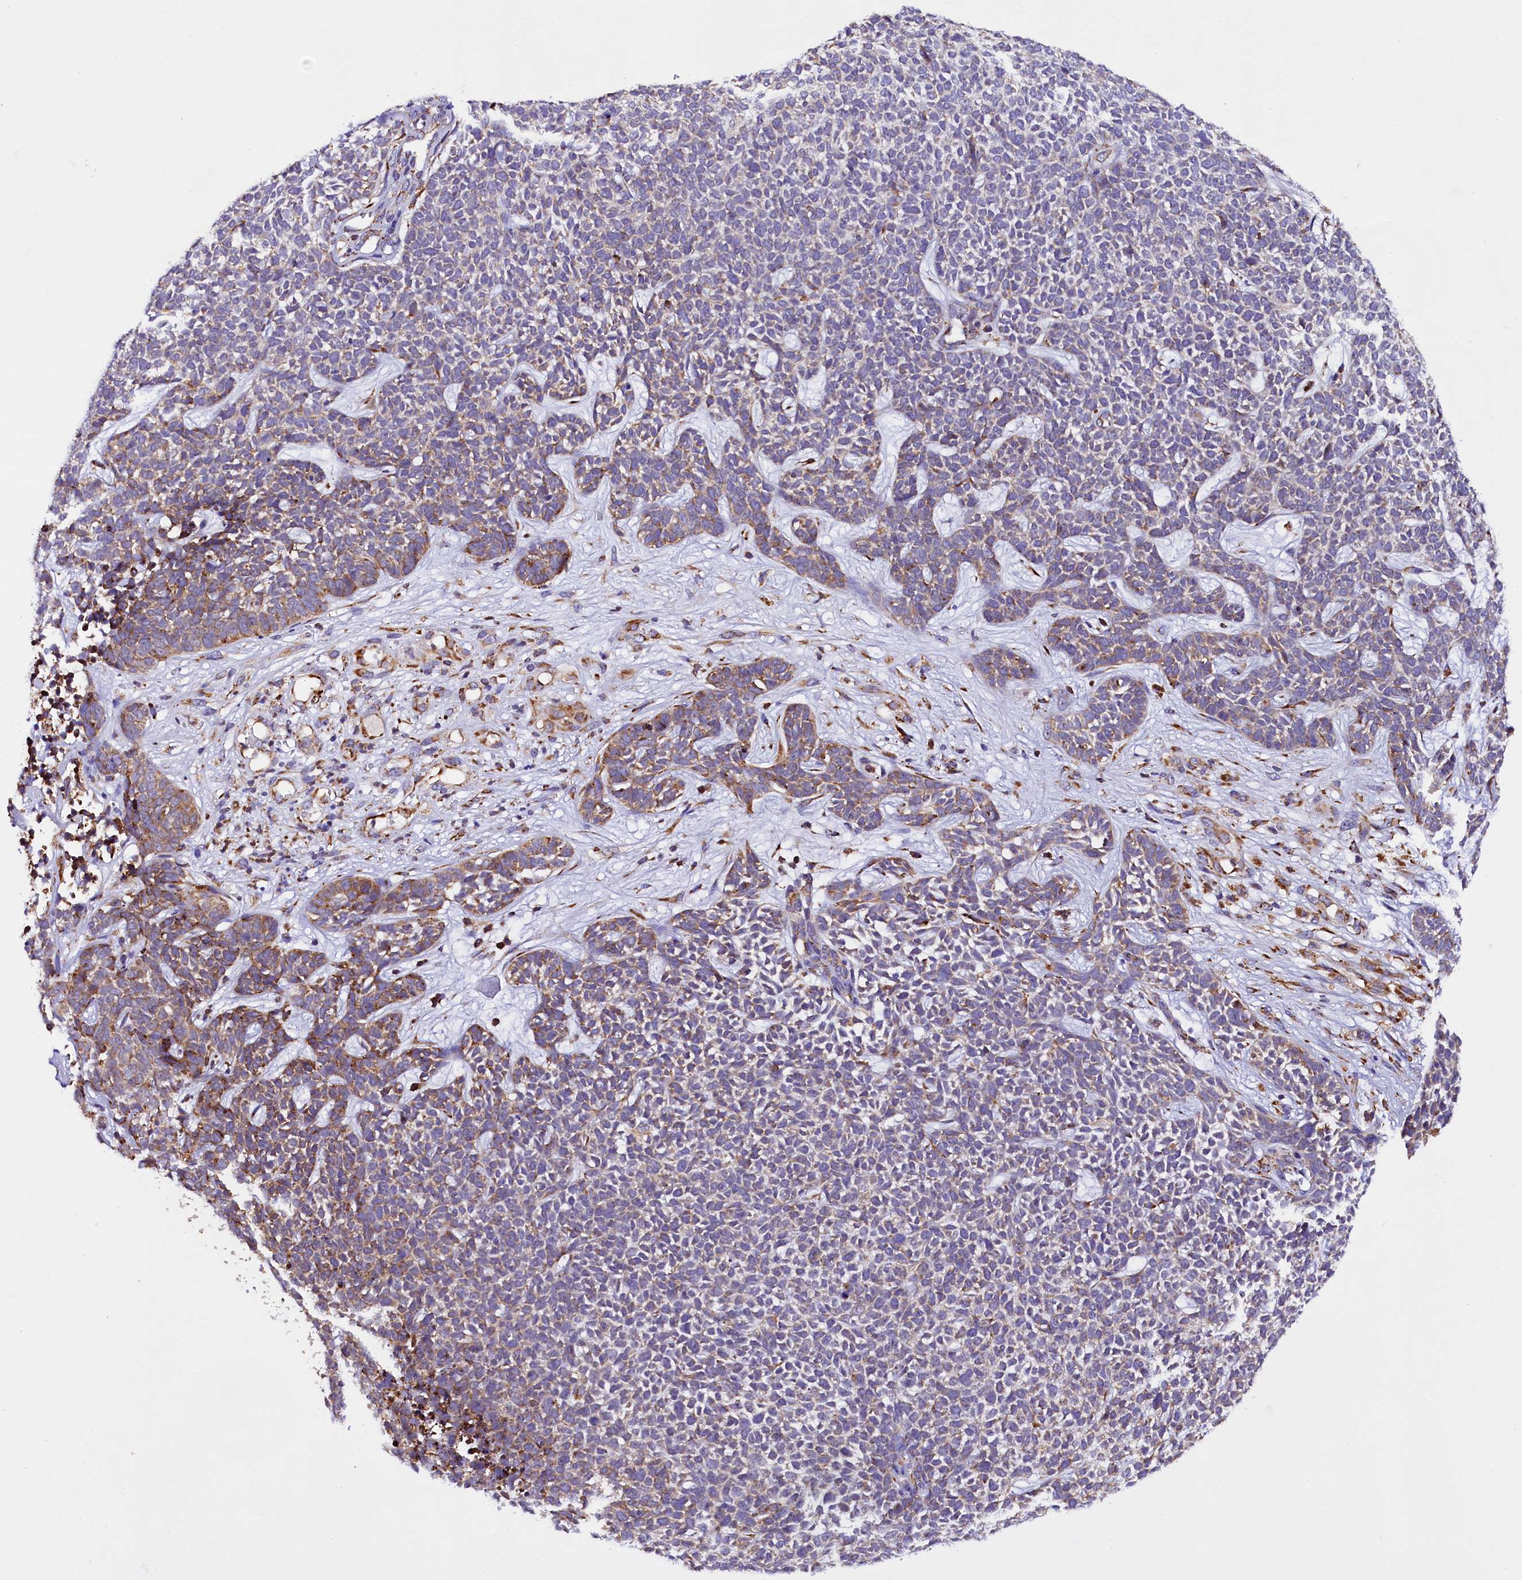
{"staining": {"intensity": "moderate", "quantity": "<25%", "location": "cytoplasmic/membranous"}, "tissue": "skin cancer", "cell_type": "Tumor cells", "image_type": "cancer", "snomed": [{"axis": "morphology", "description": "Basal cell carcinoma"}, {"axis": "topography", "description": "Skin"}], "caption": "Basal cell carcinoma (skin) stained for a protein exhibits moderate cytoplasmic/membranous positivity in tumor cells.", "gene": "CAPS2", "patient": {"sex": "female", "age": 84}}